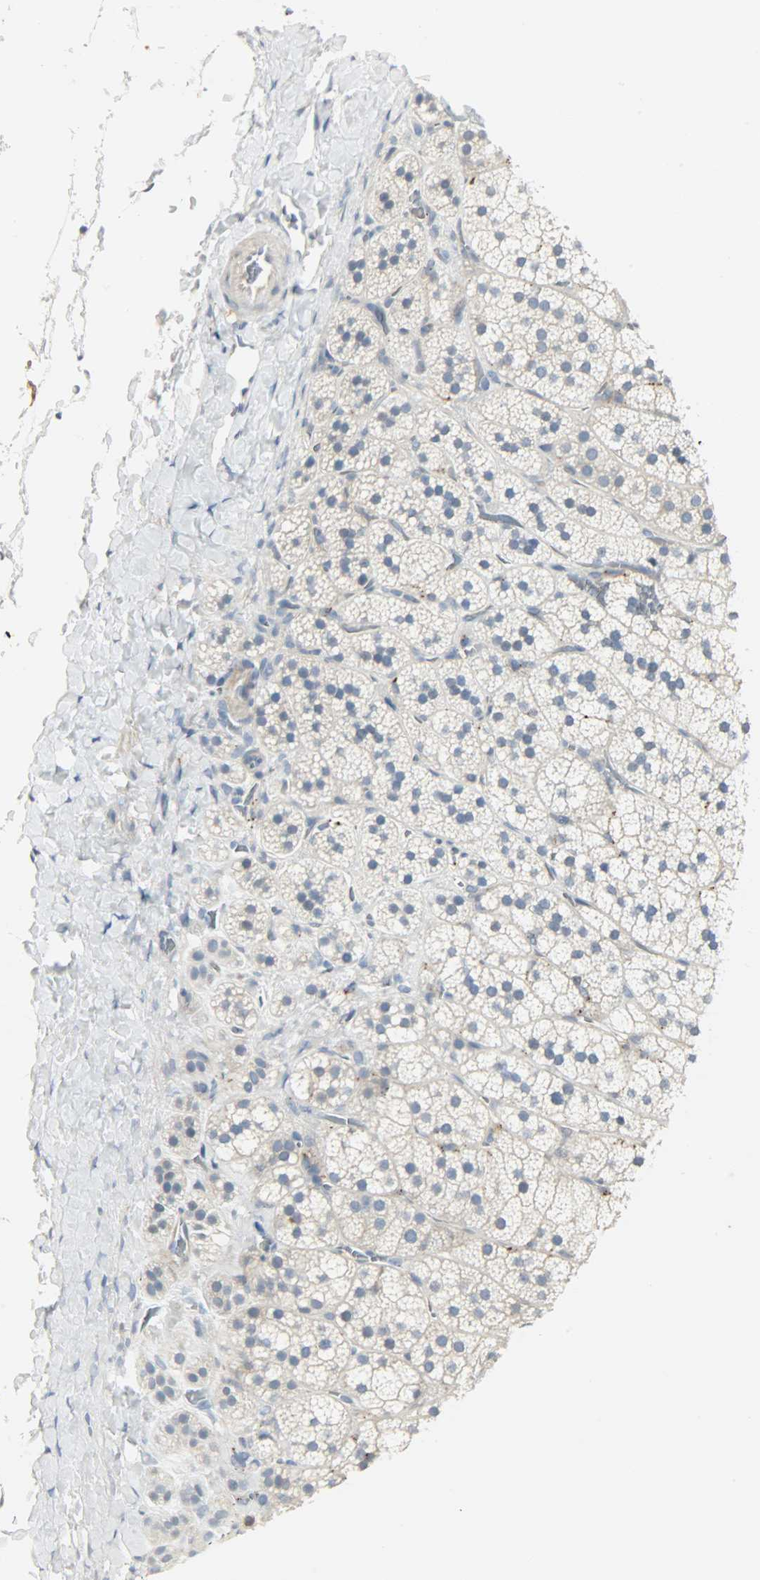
{"staining": {"intensity": "weak", "quantity": "<25%", "location": "cytoplasmic/membranous"}, "tissue": "adrenal gland", "cell_type": "Glandular cells", "image_type": "normal", "snomed": [{"axis": "morphology", "description": "Normal tissue, NOS"}, {"axis": "topography", "description": "Adrenal gland"}], "caption": "Immunohistochemistry micrograph of unremarkable adrenal gland: adrenal gland stained with DAB (3,3'-diaminobenzidine) shows no significant protein expression in glandular cells. The staining is performed using DAB brown chromogen with nuclei counter-stained in using hematoxylin.", "gene": "CD4", "patient": {"sex": "female", "age": 44}}